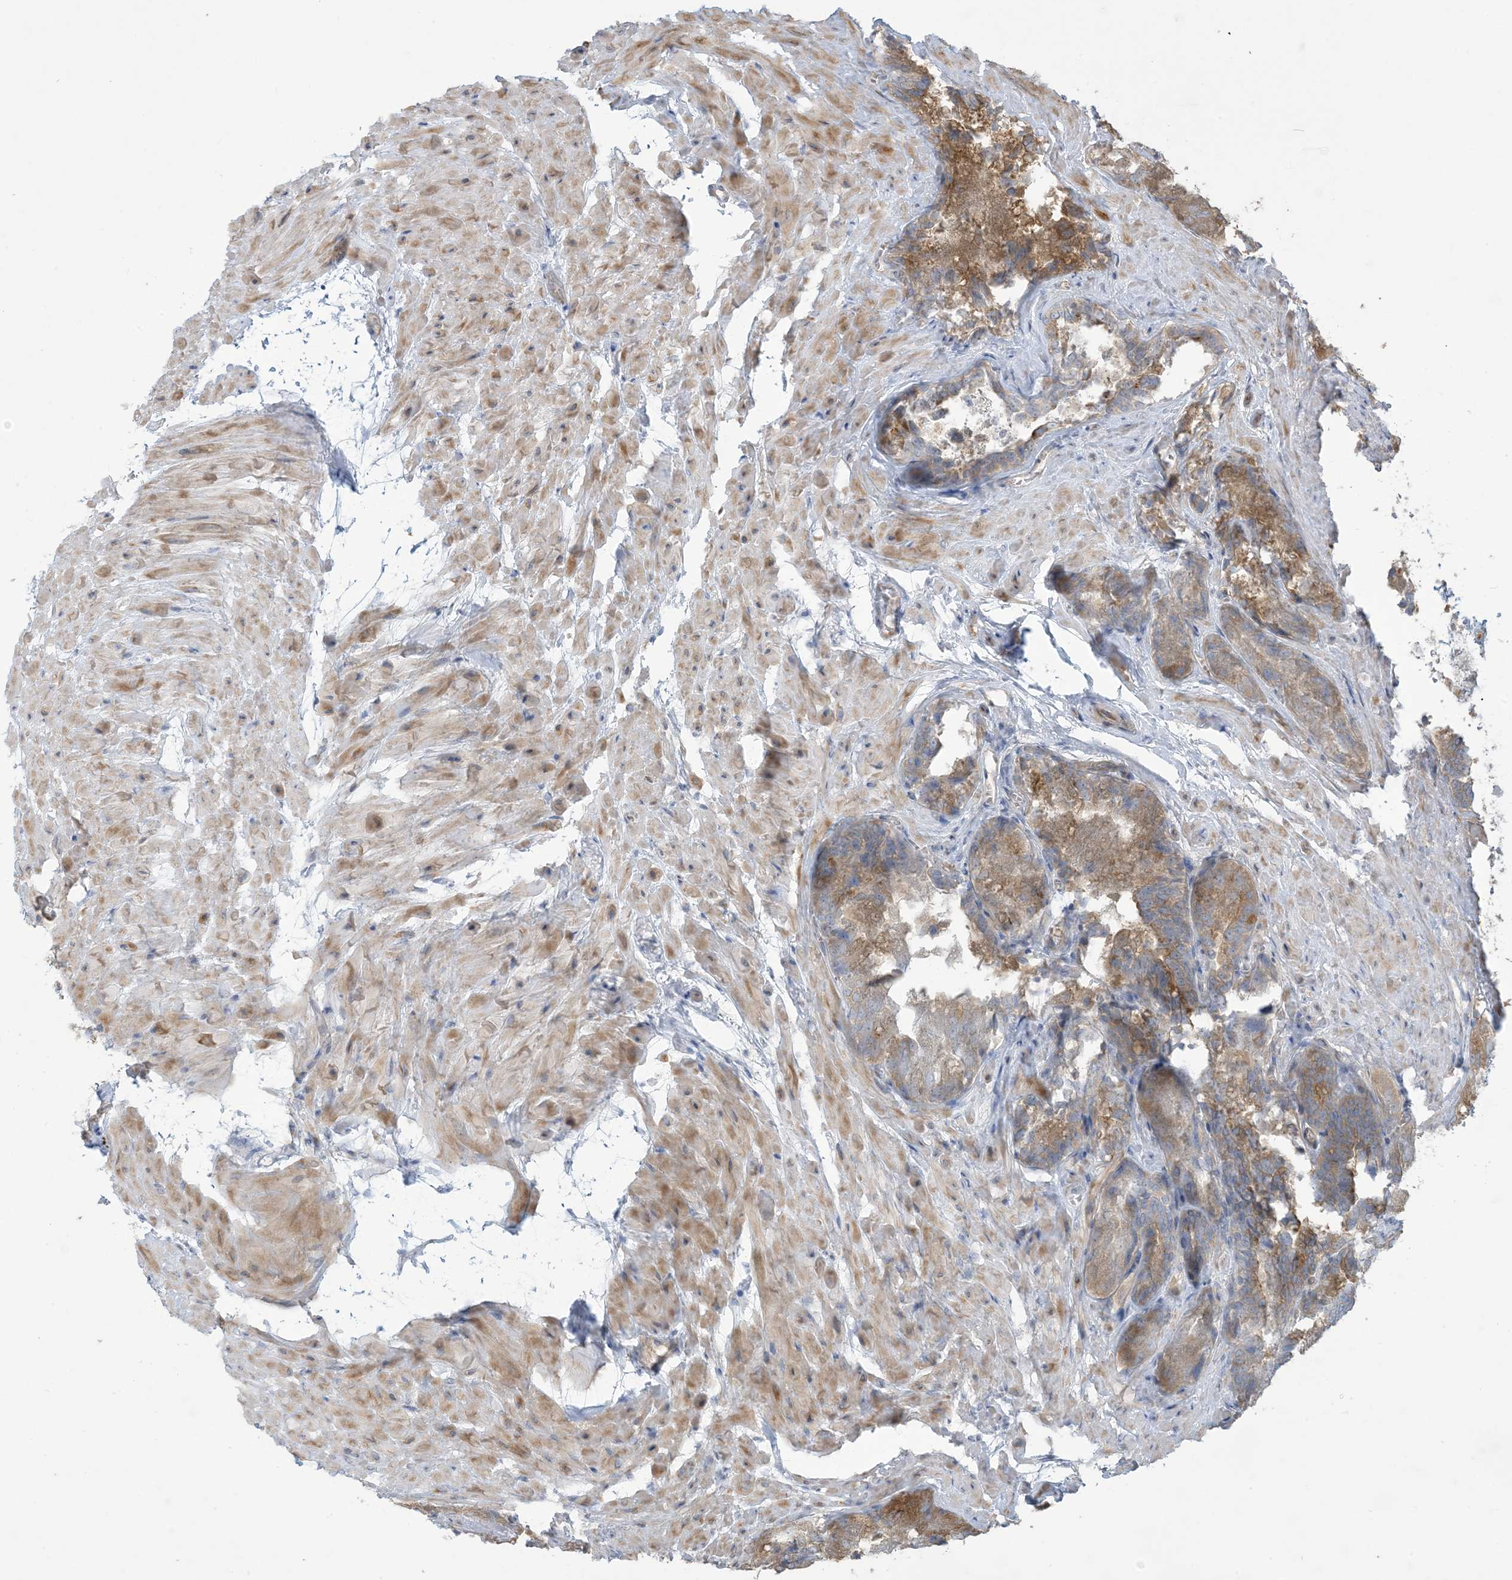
{"staining": {"intensity": "moderate", "quantity": ">75%", "location": "cytoplasmic/membranous"}, "tissue": "seminal vesicle", "cell_type": "Glandular cells", "image_type": "normal", "snomed": [{"axis": "morphology", "description": "Normal tissue, NOS"}, {"axis": "topography", "description": "Seminal veicle"}, {"axis": "topography", "description": "Peripheral nerve tissue"}], "caption": "Seminal vesicle stained with immunohistochemistry displays moderate cytoplasmic/membranous staining in about >75% of glandular cells.", "gene": "KLHL18", "patient": {"sex": "male", "age": 63}}